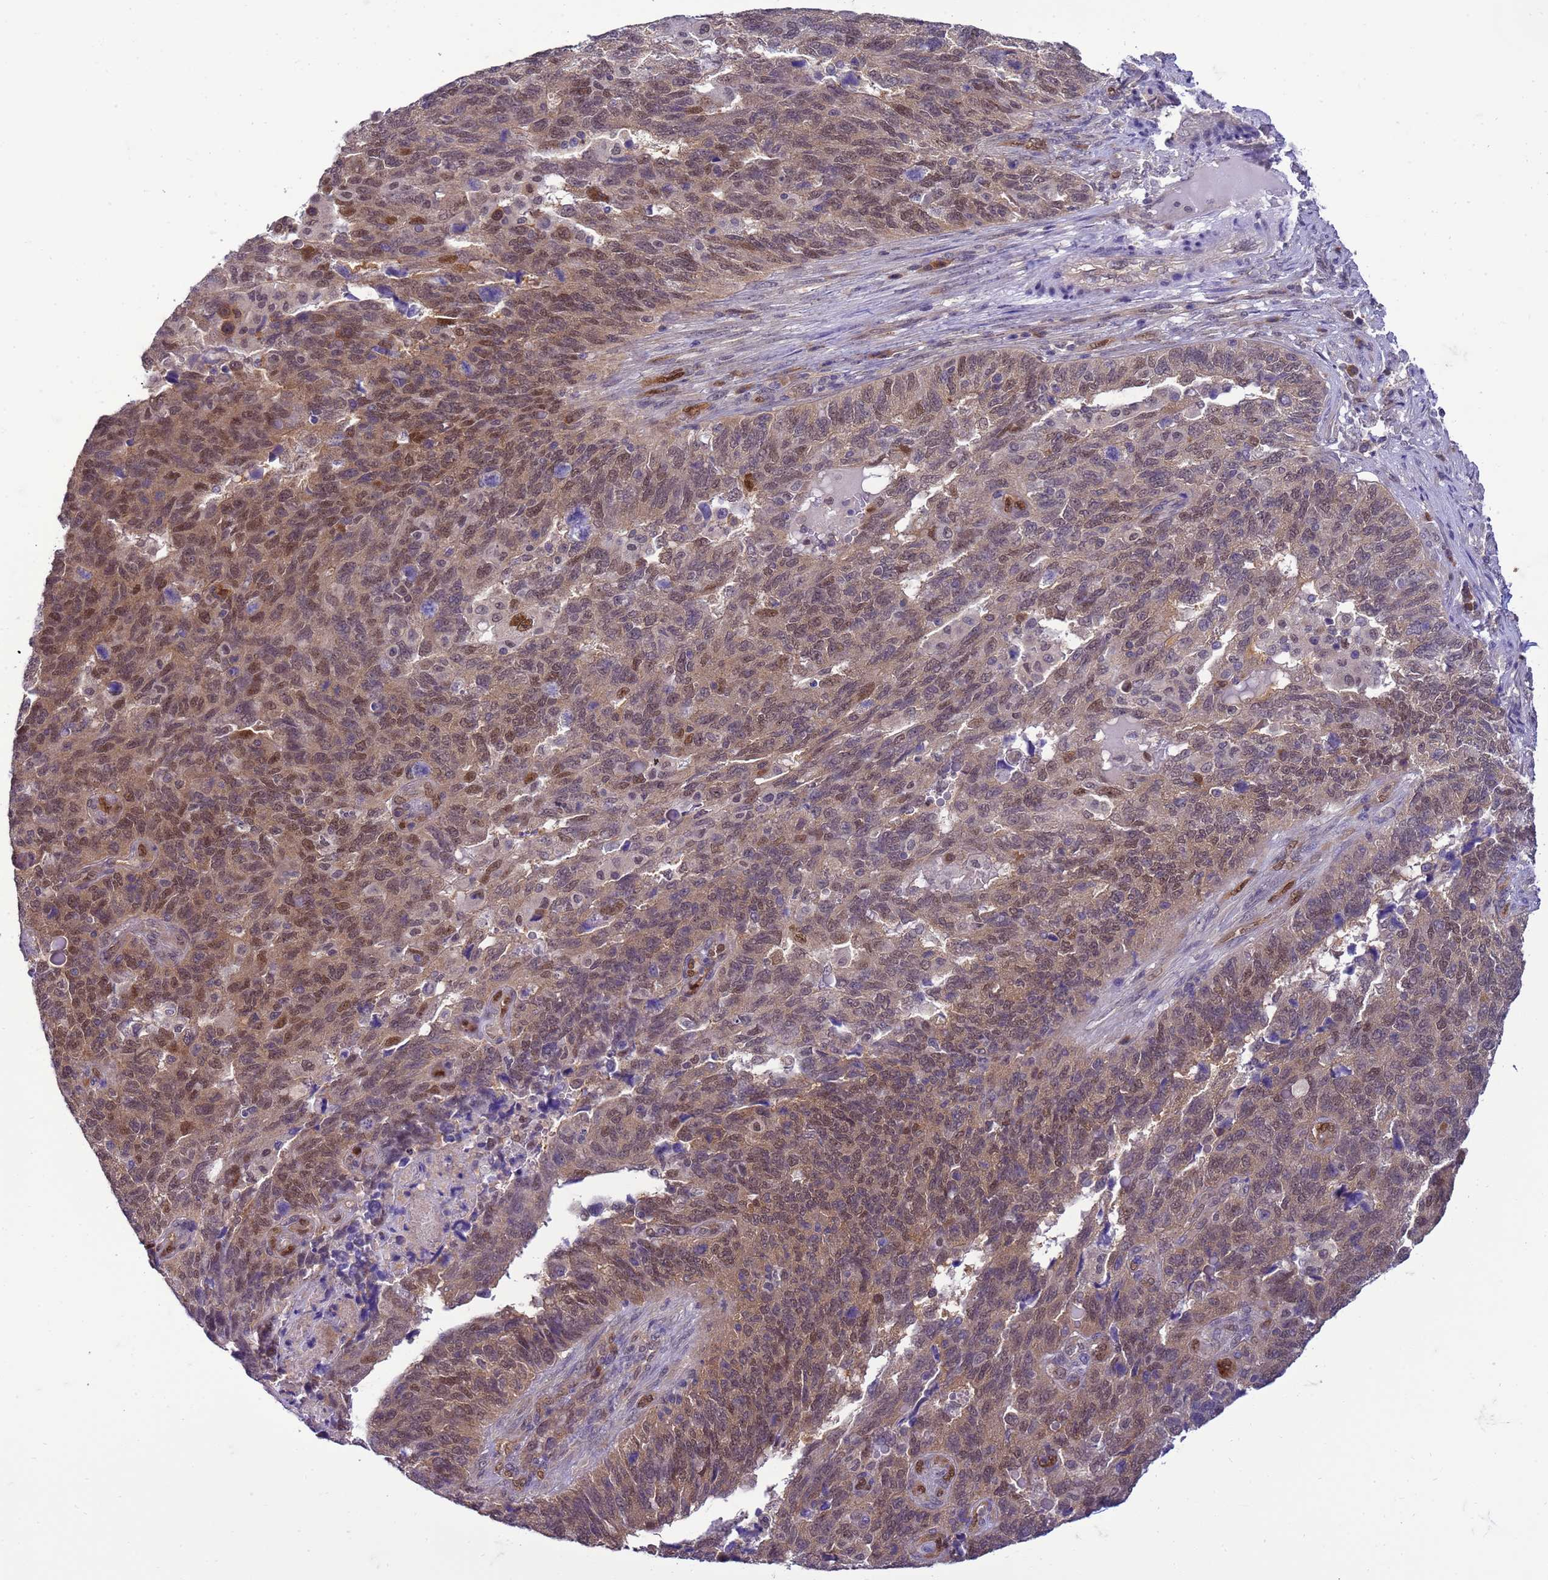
{"staining": {"intensity": "moderate", "quantity": ">75%", "location": "cytoplasmic/membranous,nuclear"}, "tissue": "endometrial cancer", "cell_type": "Tumor cells", "image_type": "cancer", "snomed": [{"axis": "morphology", "description": "Adenocarcinoma, NOS"}, {"axis": "topography", "description": "Endometrium"}], "caption": "Immunohistochemistry photomicrograph of endometrial cancer (adenocarcinoma) stained for a protein (brown), which demonstrates medium levels of moderate cytoplasmic/membranous and nuclear expression in approximately >75% of tumor cells.", "gene": "DDI2", "patient": {"sex": "female", "age": 66}}